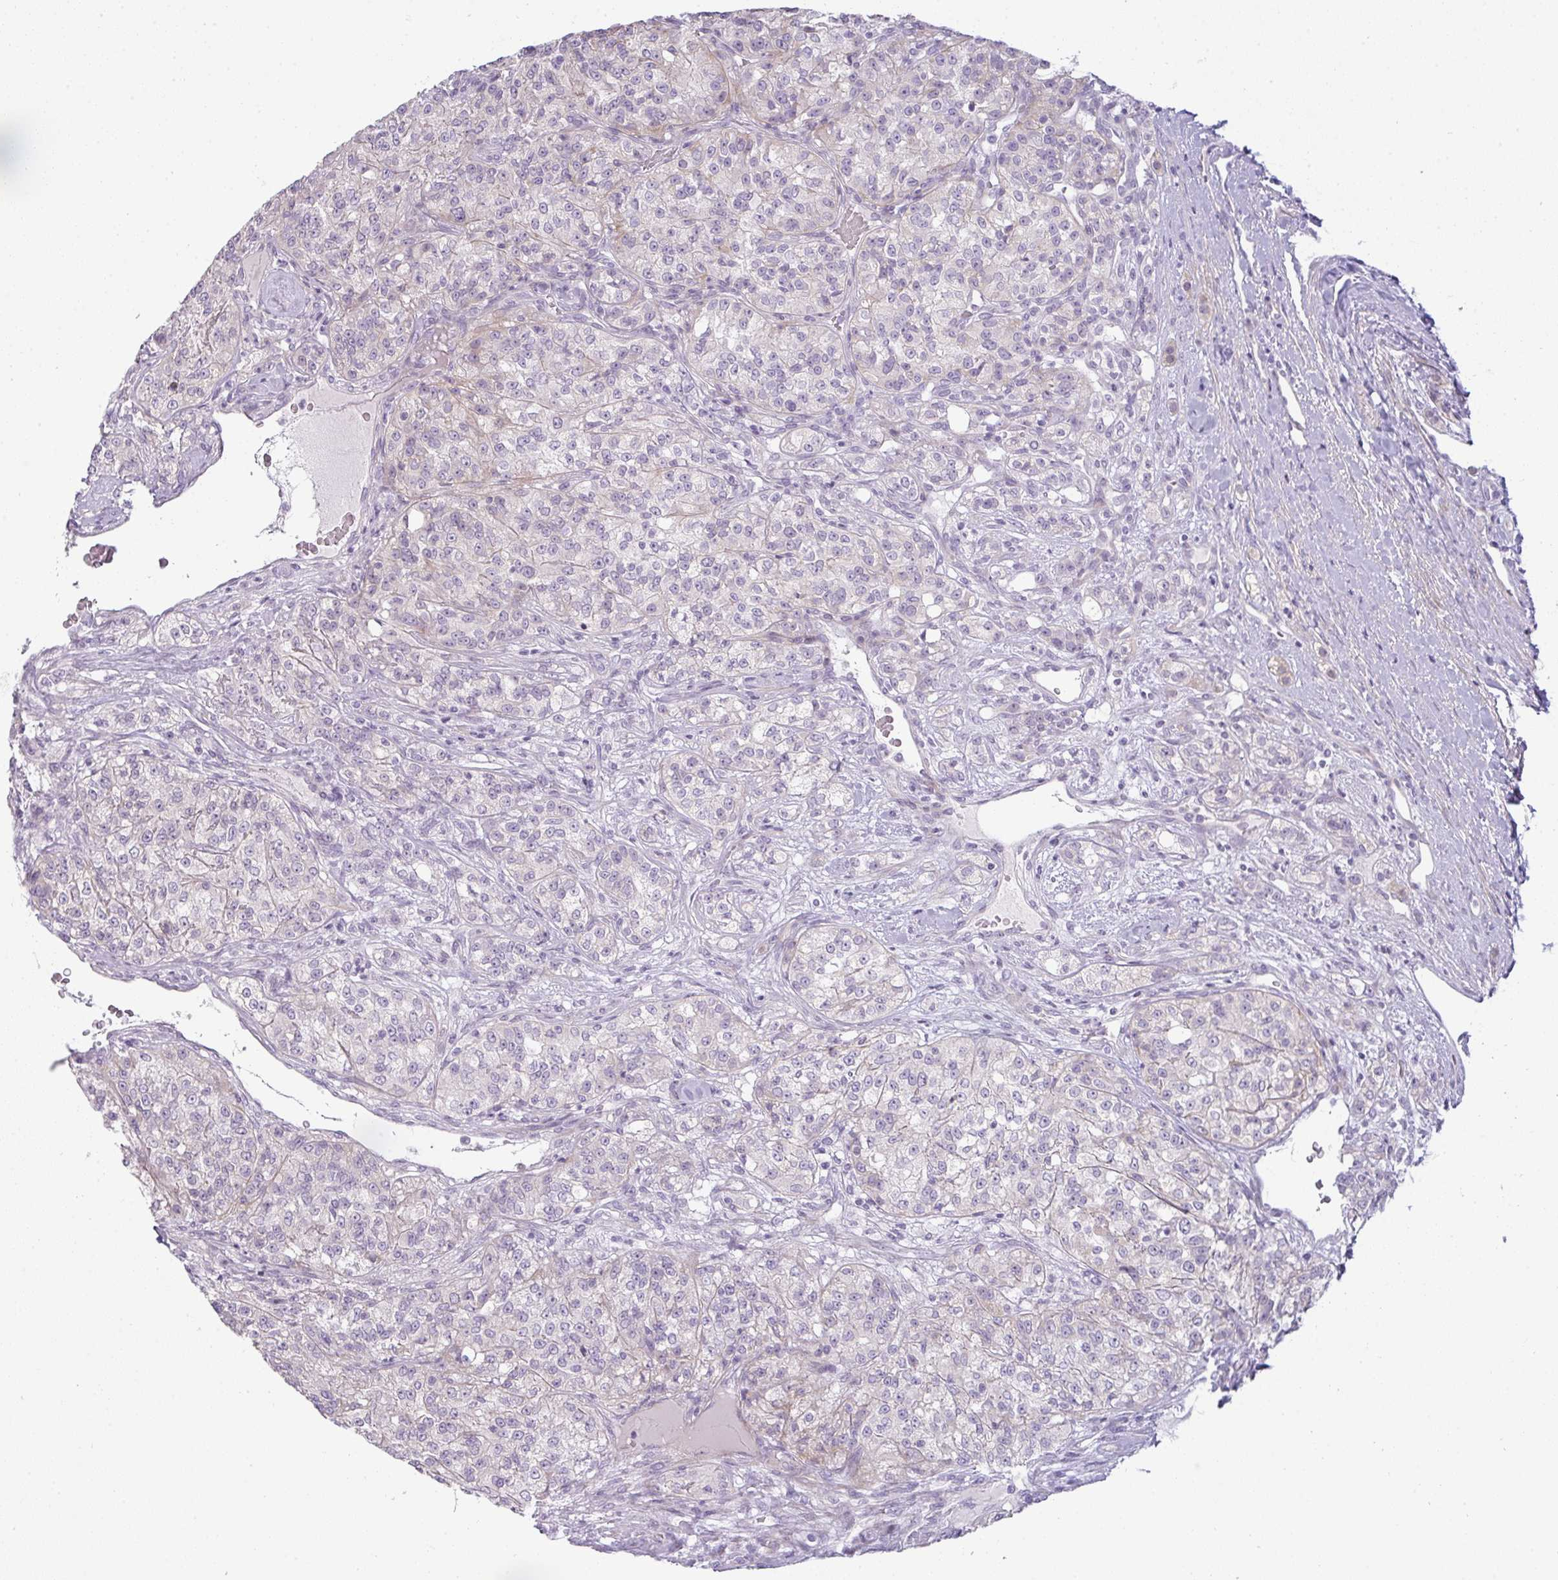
{"staining": {"intensity": "negative", "quantity": "none", "location": "none"}, "tissue": "renal cancer", "cell_type": "Tumor cells", "image_type": "cancer", "snomed": [{"axis": "morphology", "description": "Adenocarcinoma, NOS"}, {"axis": "topography", "description": "Kidney"}], "caption": "Immunohistochemical staining of renal cancer demonstrates no significant staining in tumor cells.", "gene": "SIRPB2", "patient": {"sex": "female", "age": 63}}